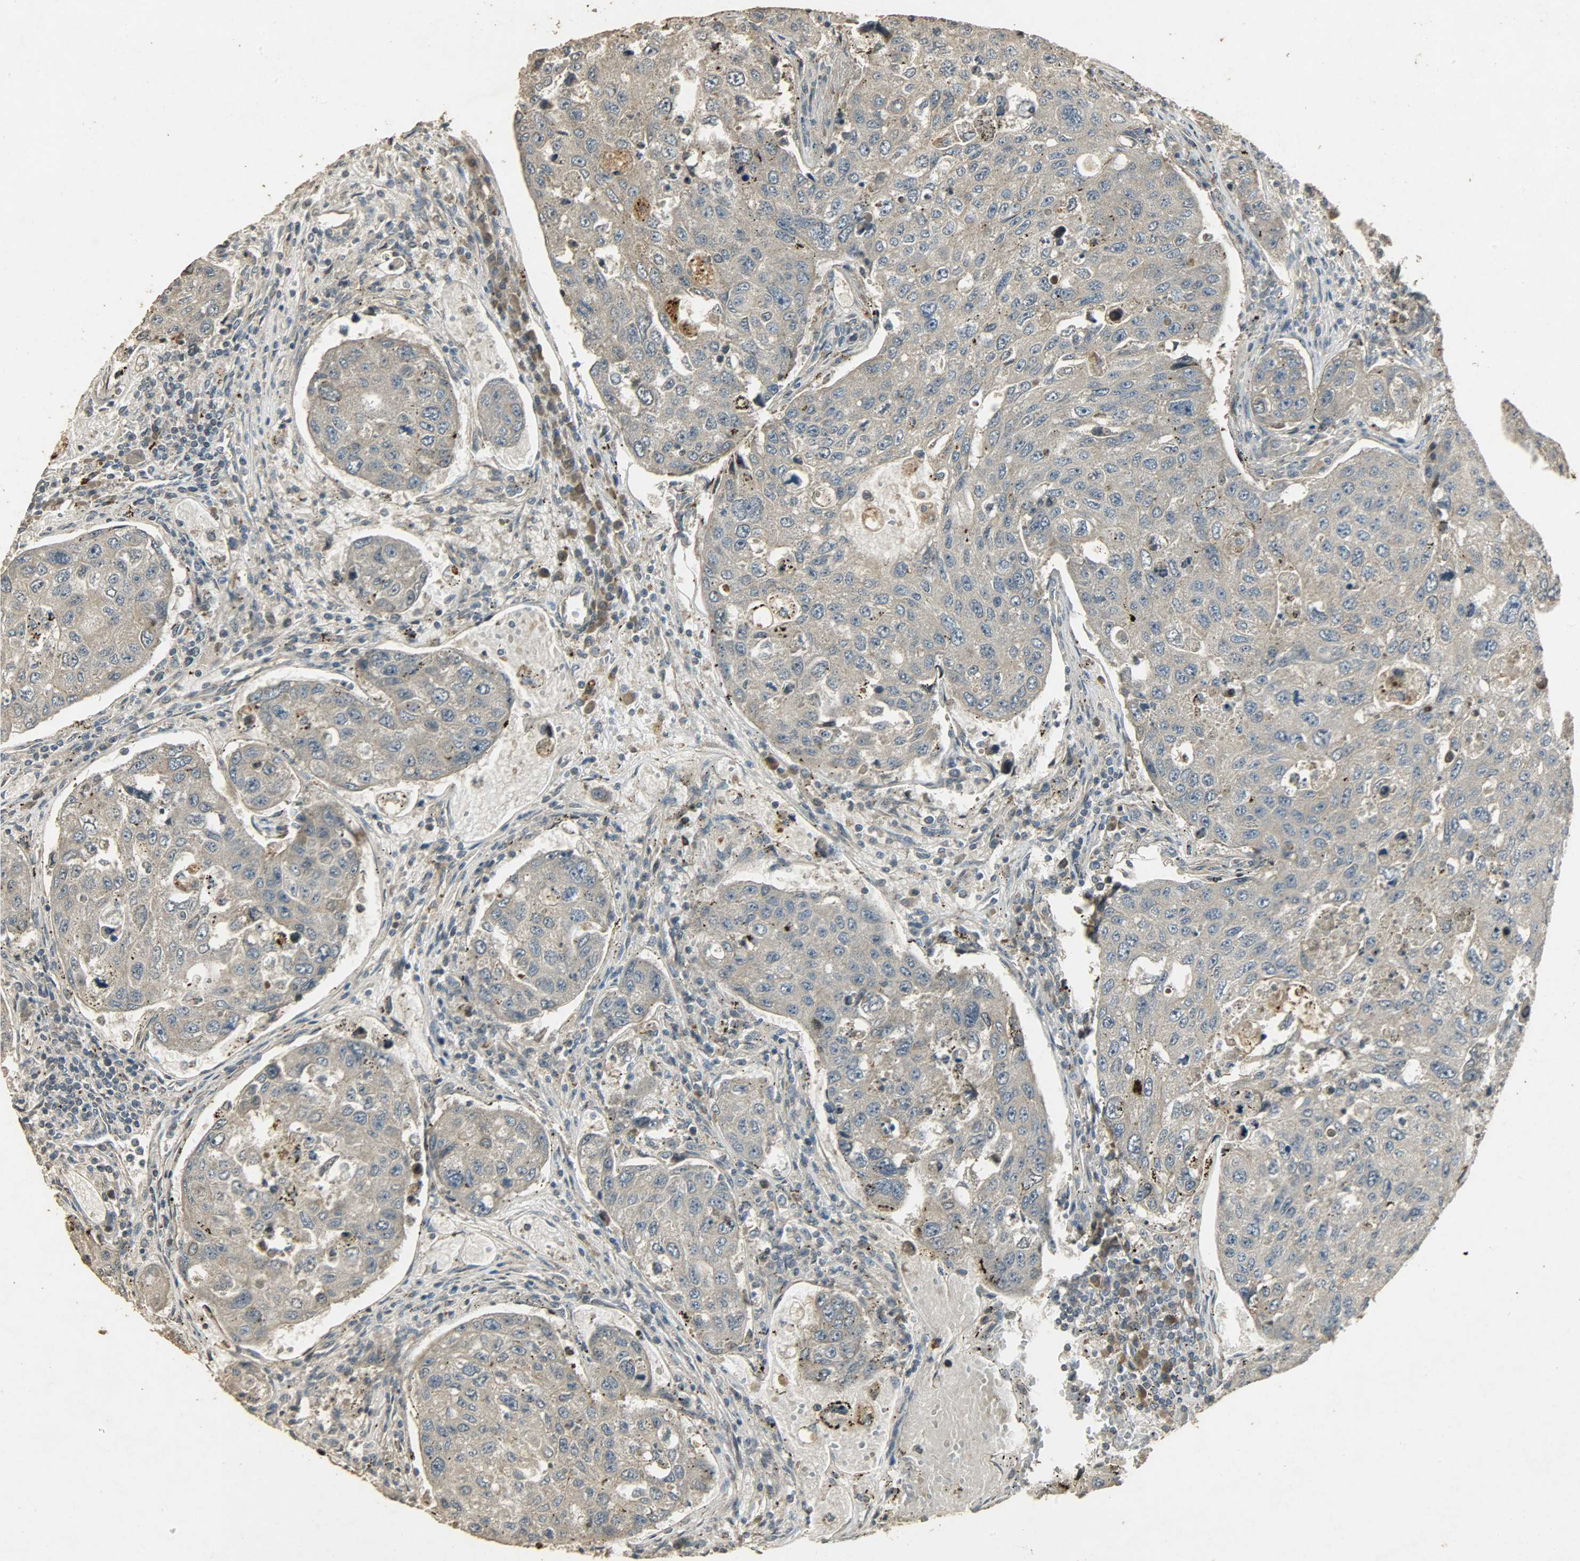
{"staining": {"intensity": "weak", "quantity": ">75%", "location": "cytoplasmic/membranous"}, "tissue": "urothelial cancer", "cell_type": "Tumor cells", "image_type": "cancer", "snomed": [{"axis": "morphology", "description": "Urothelial carcinoma, High grade"}, {"axis": "topography", "description": "Lymph node"}, {"axis": "topography", "description": "Urinary bladder"}], "caption": "DAB (3,3'-diaminobenzidine) immunohistochemical staining of human high-grade urothelial carcinoma reveals weak cytoplasmic/membranous protein positivity in approximately >75% of tumor cells.", "gene": "ATP2B1", "patient": {"sex": "male", "age": 51}}